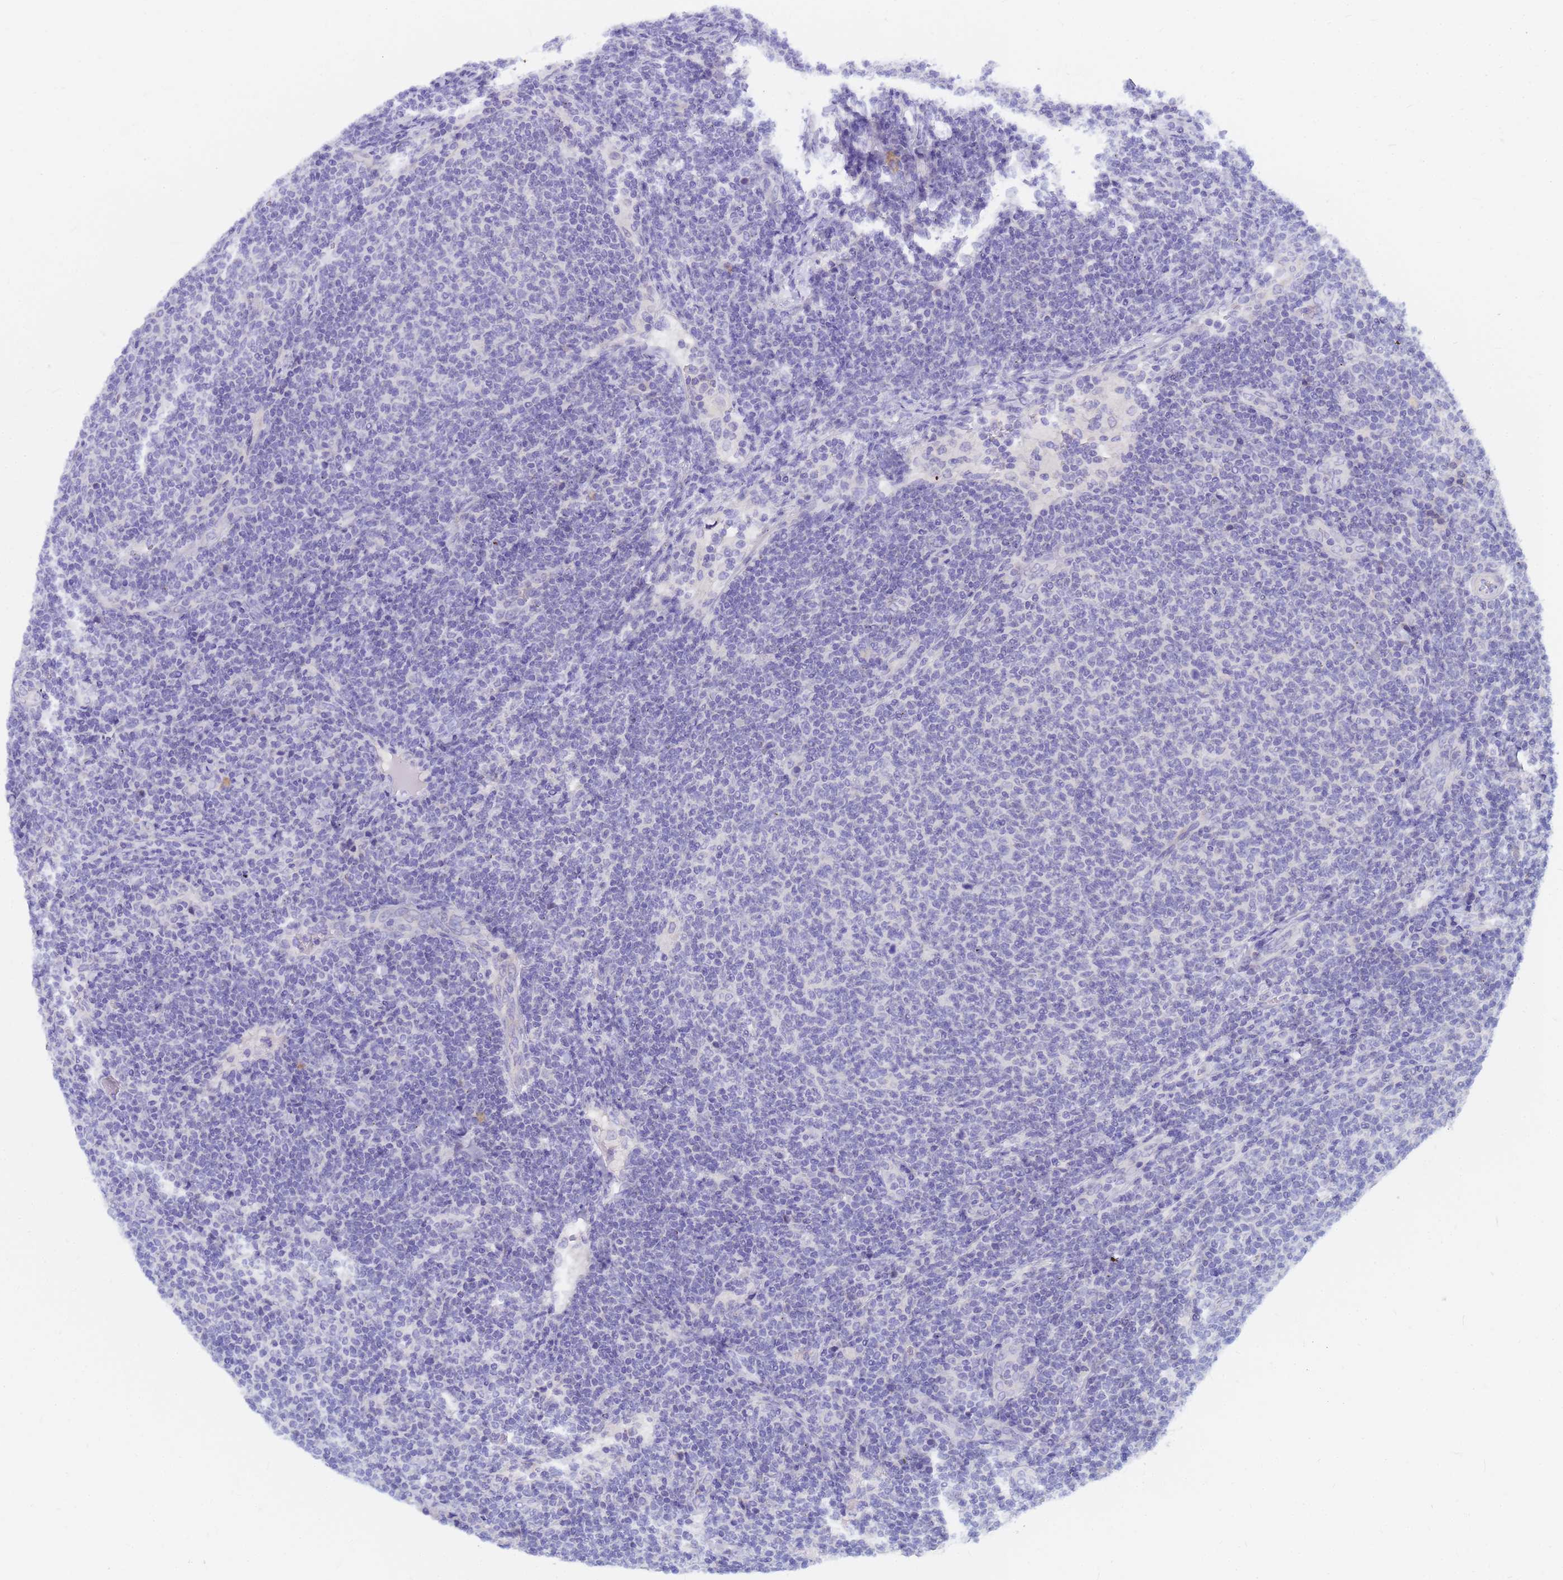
{"staining": {"intensity": "negative", "quantity": "none", "location": "none"}, "tissue": "lymphoma", "cell_type": "Tumor cells", "image_type": "cancer", "snomed": [{"axis": "morphology", "description": "Malignant lymphoma, non-Hodgkin's type, Low grade"}, {"axis": "topography", "description": "Lymph node"}], "caption": "A micrograph of lymphoma stained for a protein demonstrates no brown staining in tumor cells.", "gene": "DPRX", "patient": {"sex": "male", "age": 66}}